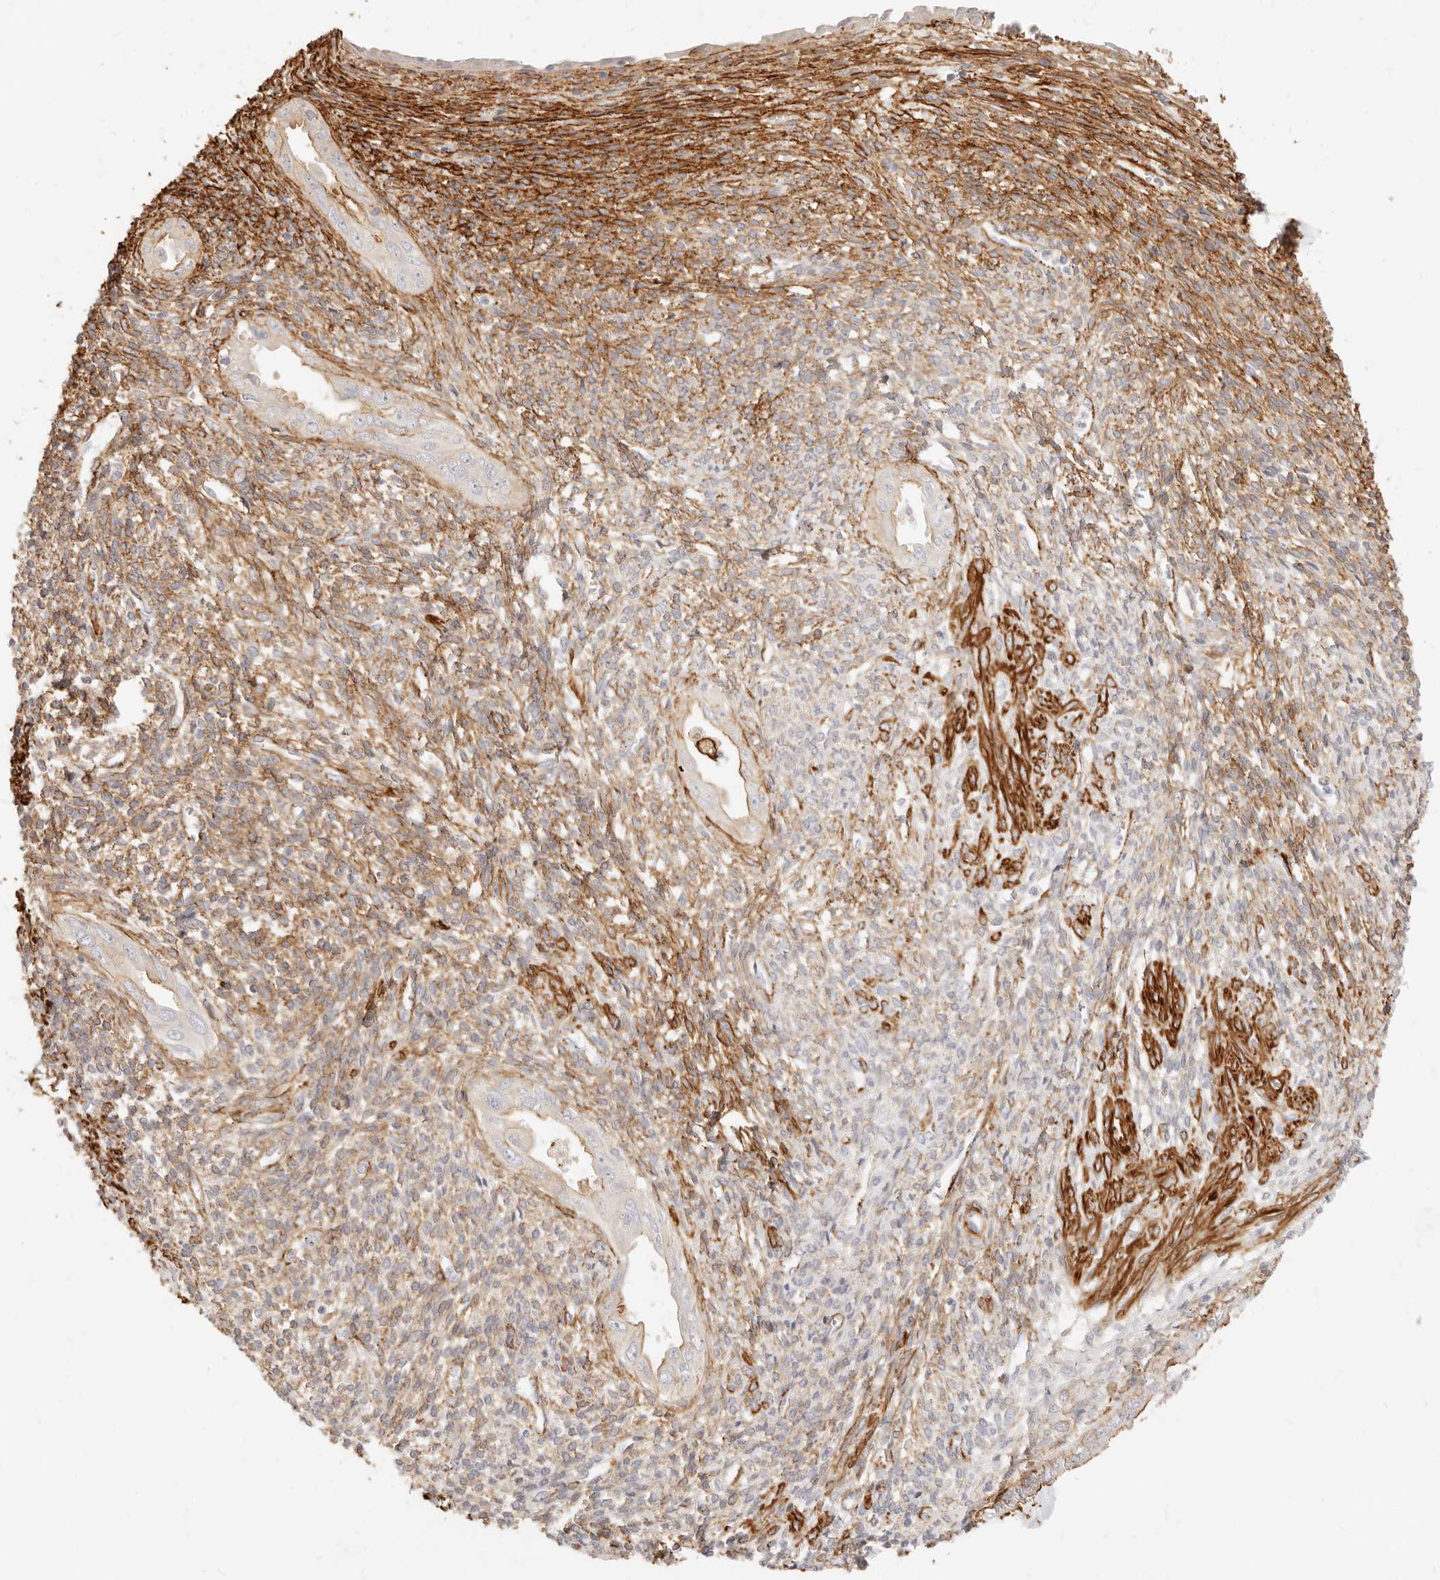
{"staining": {"intensity": "moderate", "quantity": "<25%", "location": "cytoplasmic/membranous"}, "tissue": "endometrium", "cell_type": "Cells in endometrial stroma", "image_type": "normal", "snomed": [{"axis": "morphology", "description": "Normal tissue, NOS"}, {"axis": "topography", "description": "Endometrium"}], "caption": "Benign endometrium demonstrates moderate cytoplasmic/membranous expression in approximately <25% of cells in endometrial stroma, visualized by immunohistochemistry.", "gene": "TMTC2", "patient": {"sex": "female", "age": 66}}